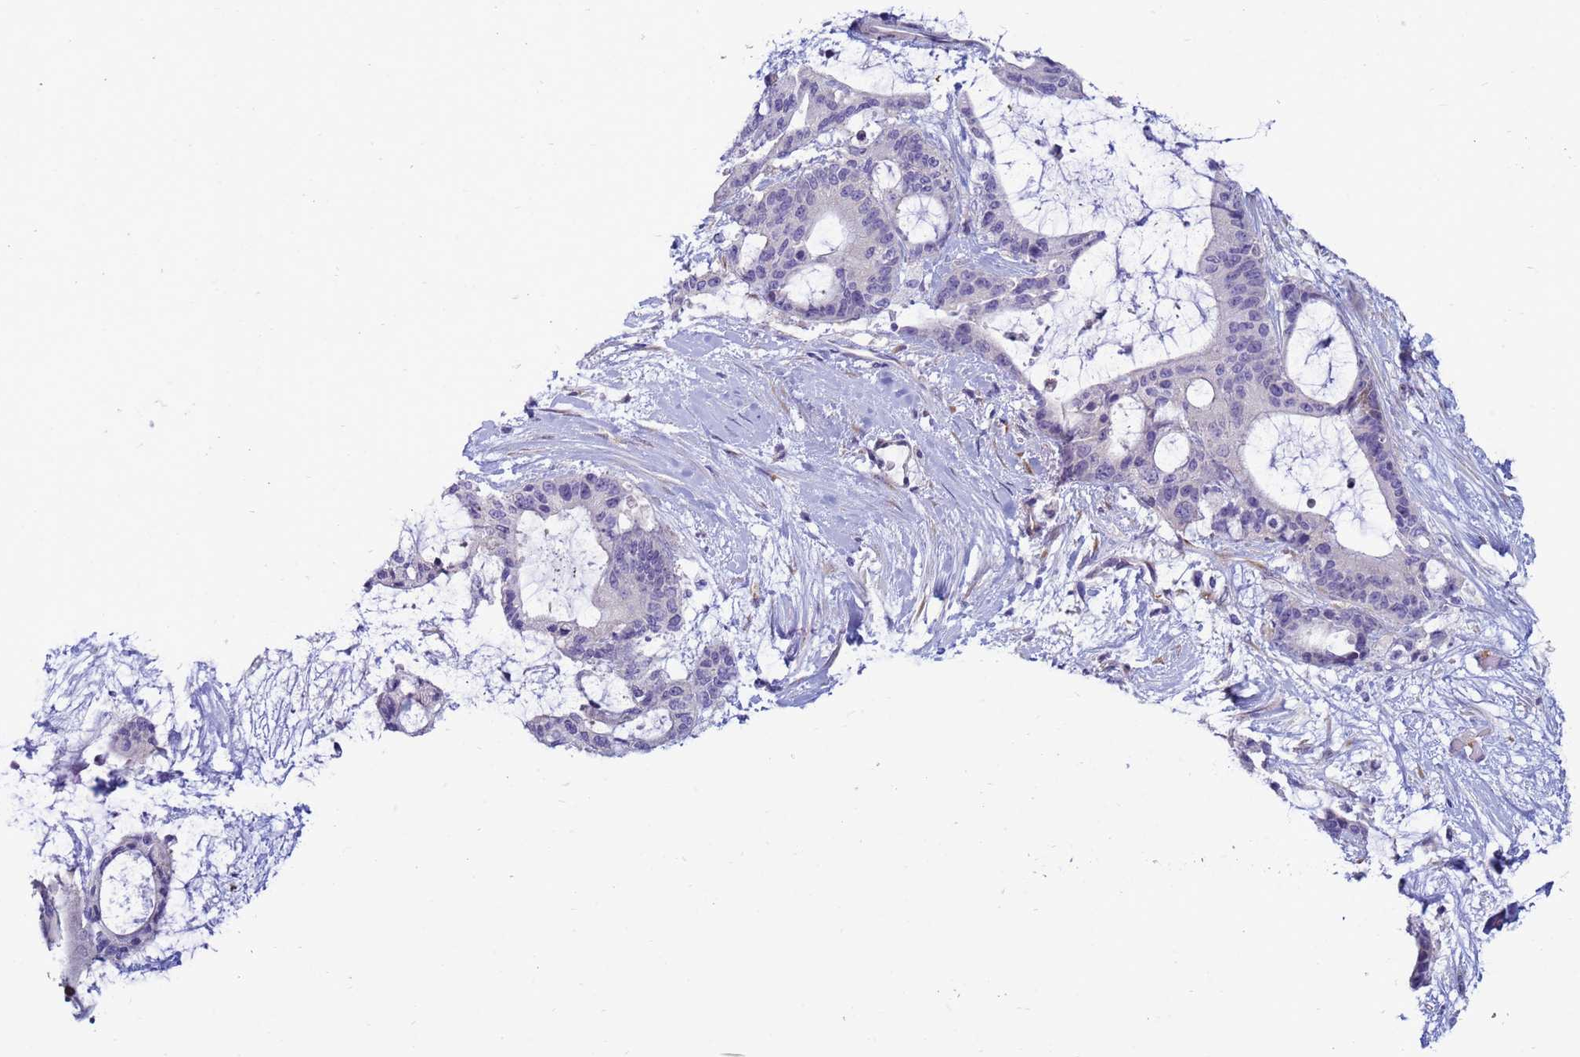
{"staining": {"intensity": "negative", "quantity": "none", "location": "none"}, "tissue": "liver cancer", "cell_type": "Tumor cells", "image_type": "cancer", "snomed": [{"axis": "morphology", "description": "Normal tissue, NOS"}, {"axis": "morphology", "description": "Cholangiocarcinoma"}, {"axis": "topography", "description": "Liver"}, {"axis": "topography", "description": "Peripheral nerve tissue"}], "caption": "This is a micrograph of immunohistochemistry (IHC) staining of liver cancer, which shows no staining in tumor cells.", "gene": "TRPC6", "patient": {"sex": "female", "age": 73}}